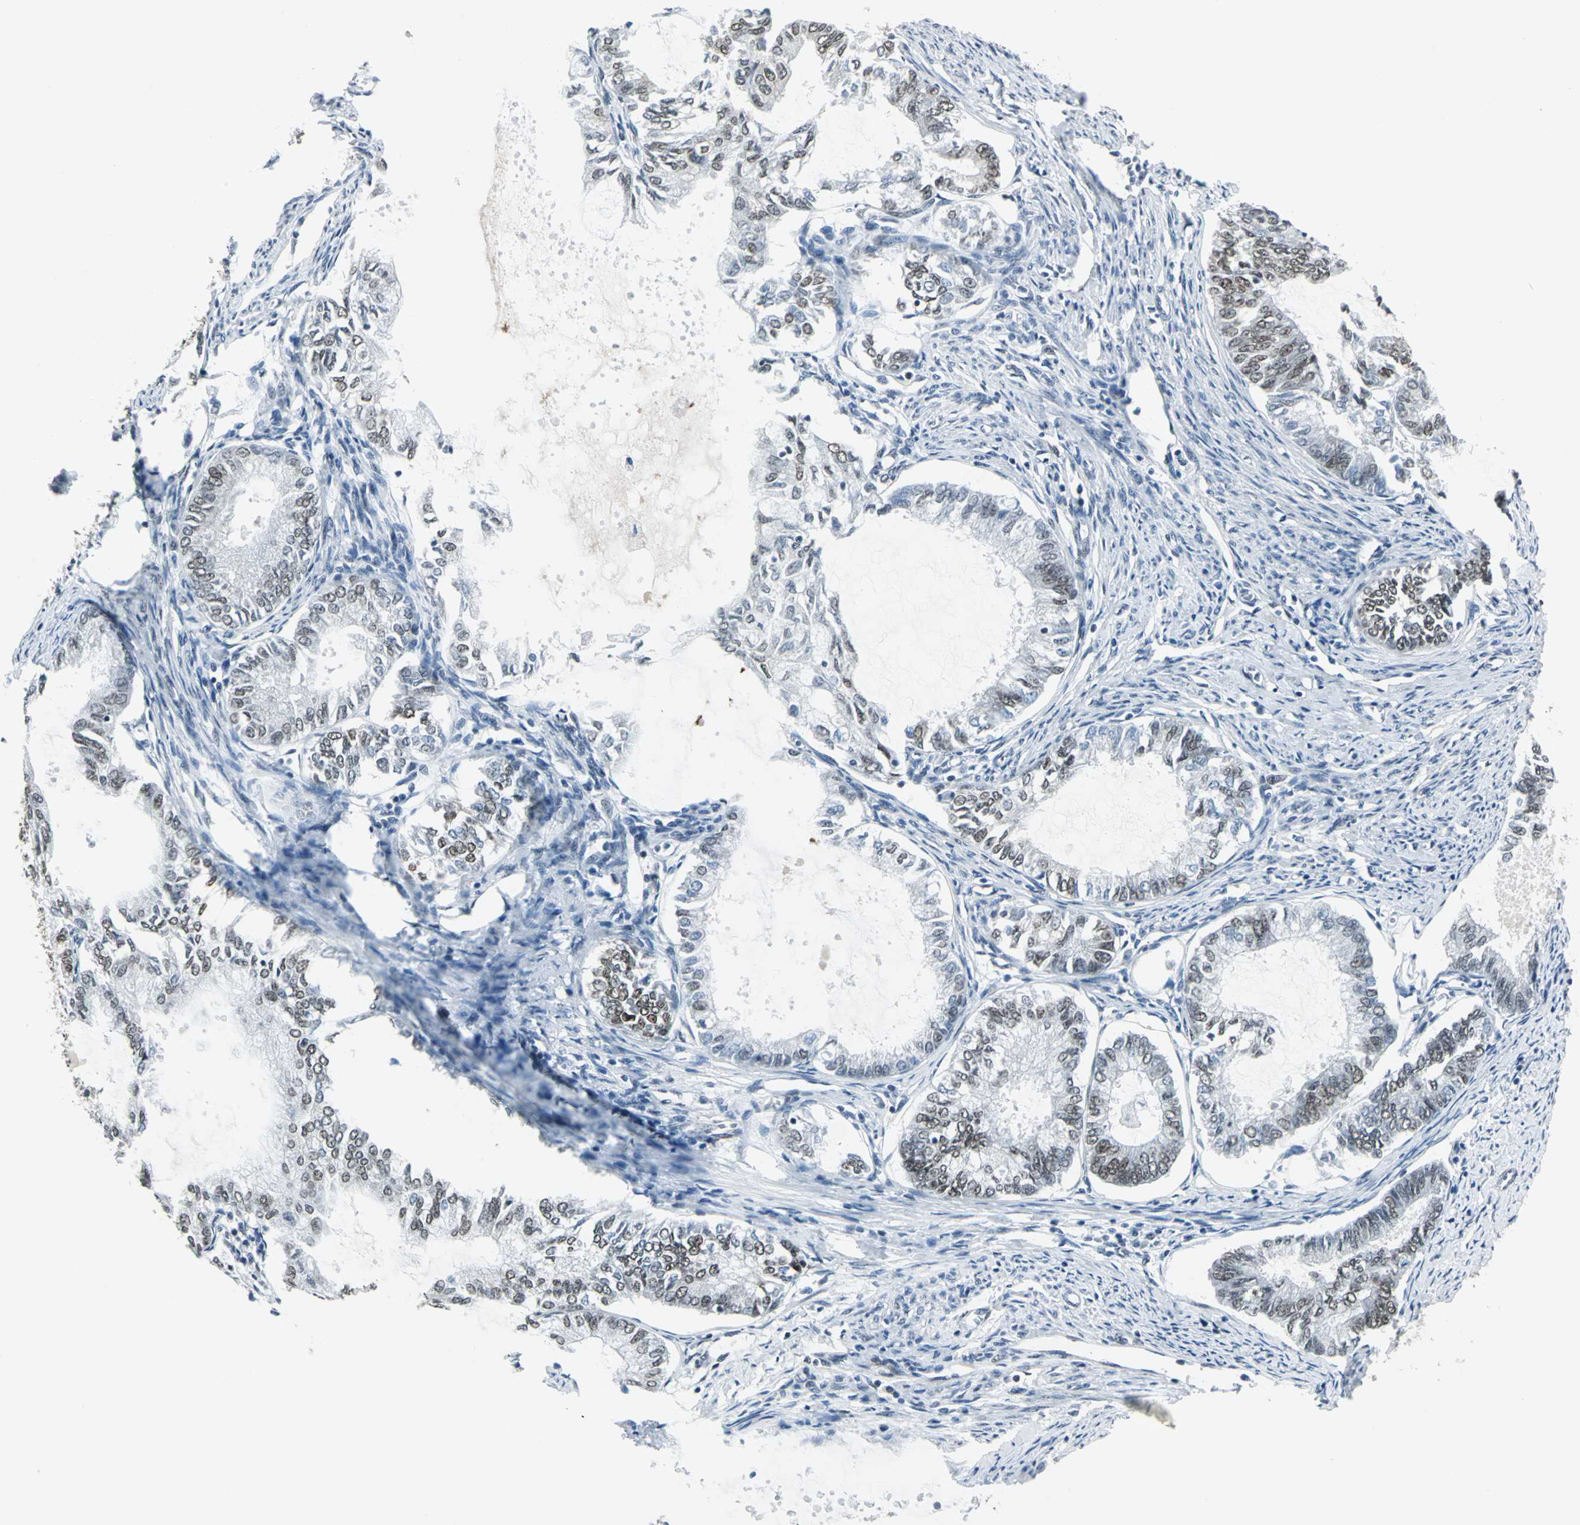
{"staining": {"intensity": "moderate", "quantity": ">75%", "location": "nuclear"}, "tissue": "endometrial cancer", "cell_type": "Tumor cells", "image_type": "cancer", "snomed": [{"axis": "morphology", "description": "Adenocarcinoma, NOS"}, {"axis": "topography", "description": "Endometrium"}], "caption": "The image shows a brown stain indicating the presence of a protein in the nuclear of tumor cells in endometrial adenocarcinoma.", "gene": "ADNP", "patient": {"sex": "female", "age": 86}}